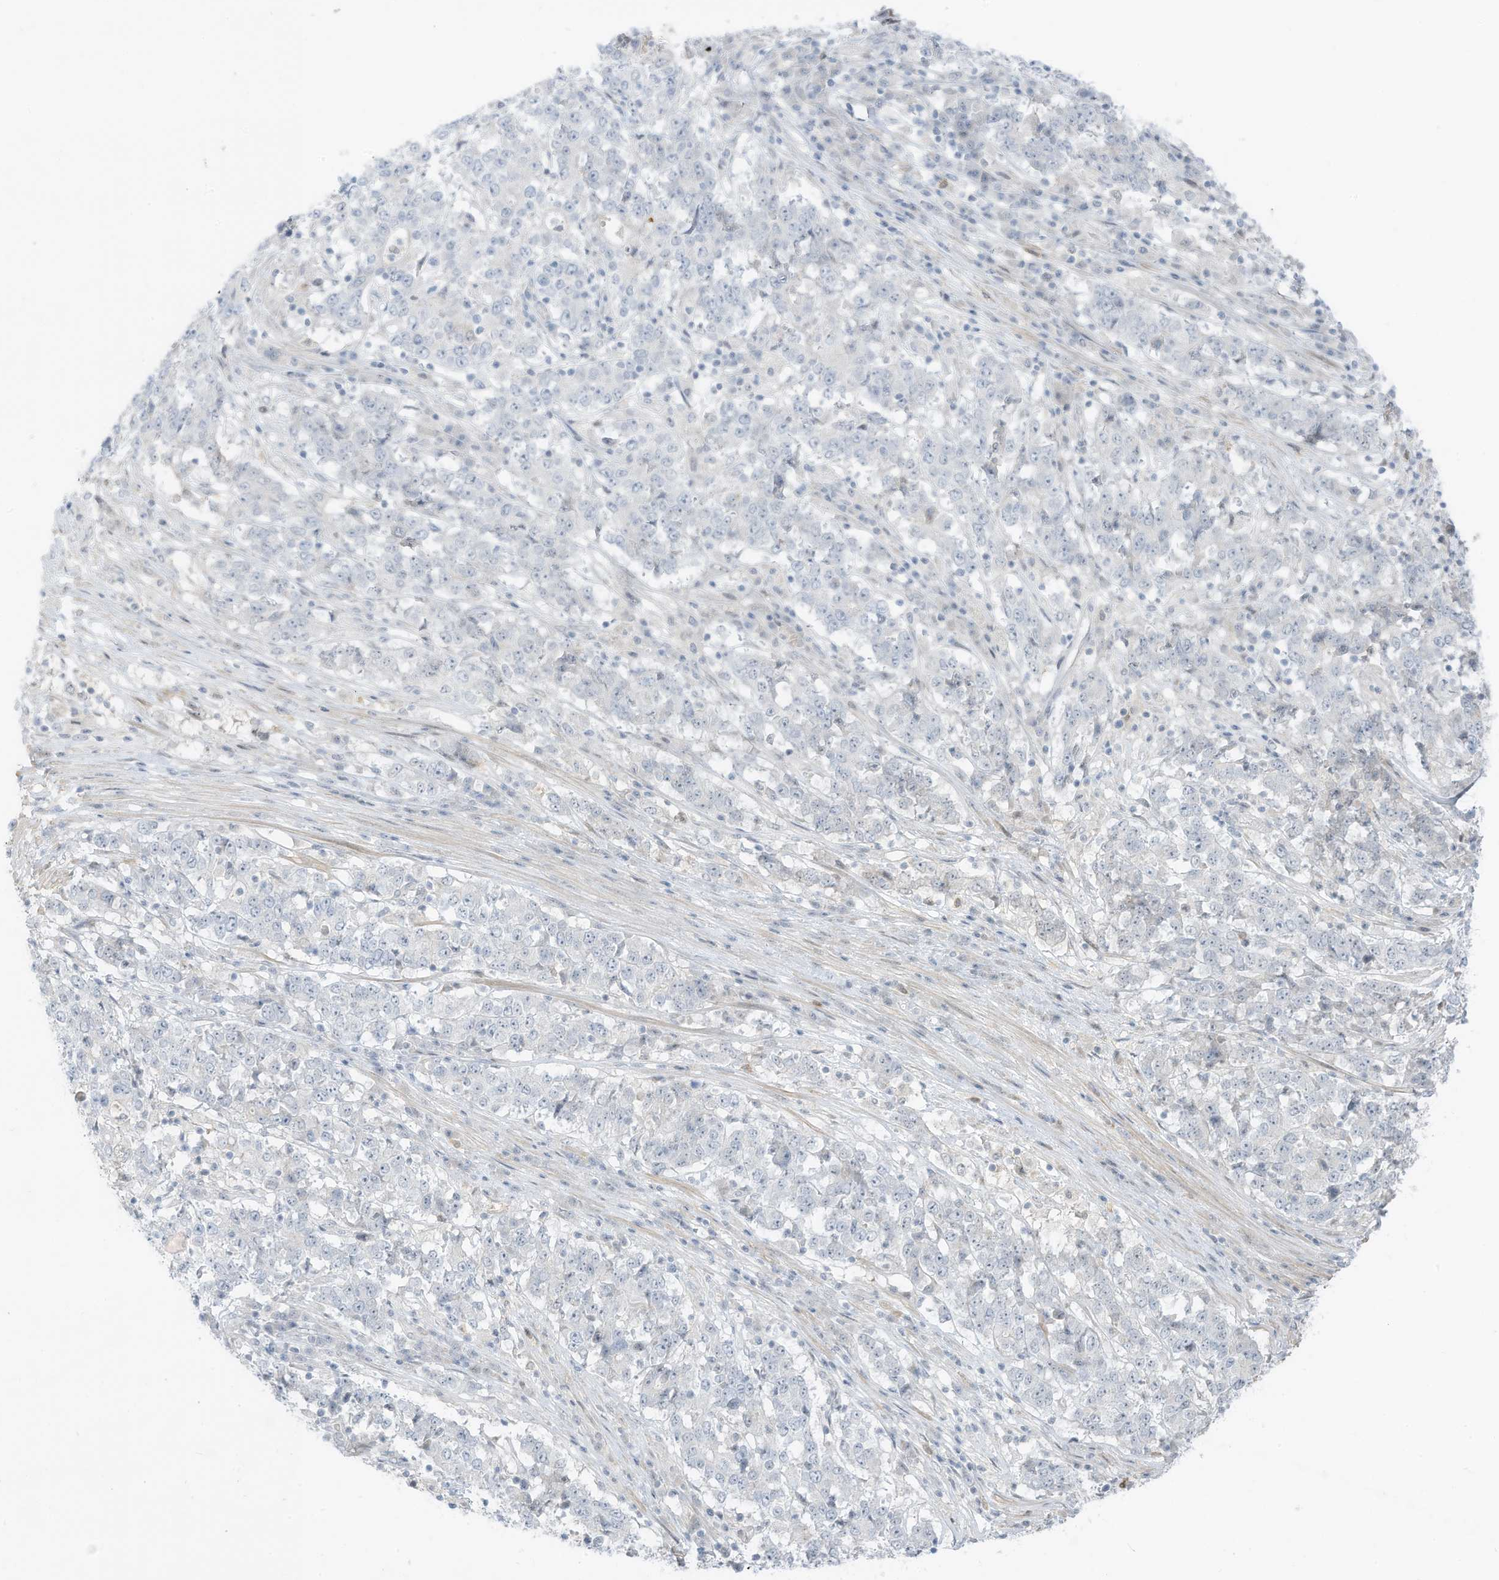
{"staining": {"intensity": "negative", "quantity": "none", "location": "none"}, "tissue": "stomach cancer", "cell_type": "Tumor cells", "image_type": "cancer", "snomed": [{"axis": "morphology", "description": "Adenocarcinoma, NOS"}, {"axis": "topography", "description": "Stomach"}], "caption": "This is an immunohistochemistry image of stomach adenocarcinoma. There is no expression in tumor cells.", "gene": "ASPRV1", "patient": {"sex": "male", "age": 59}}